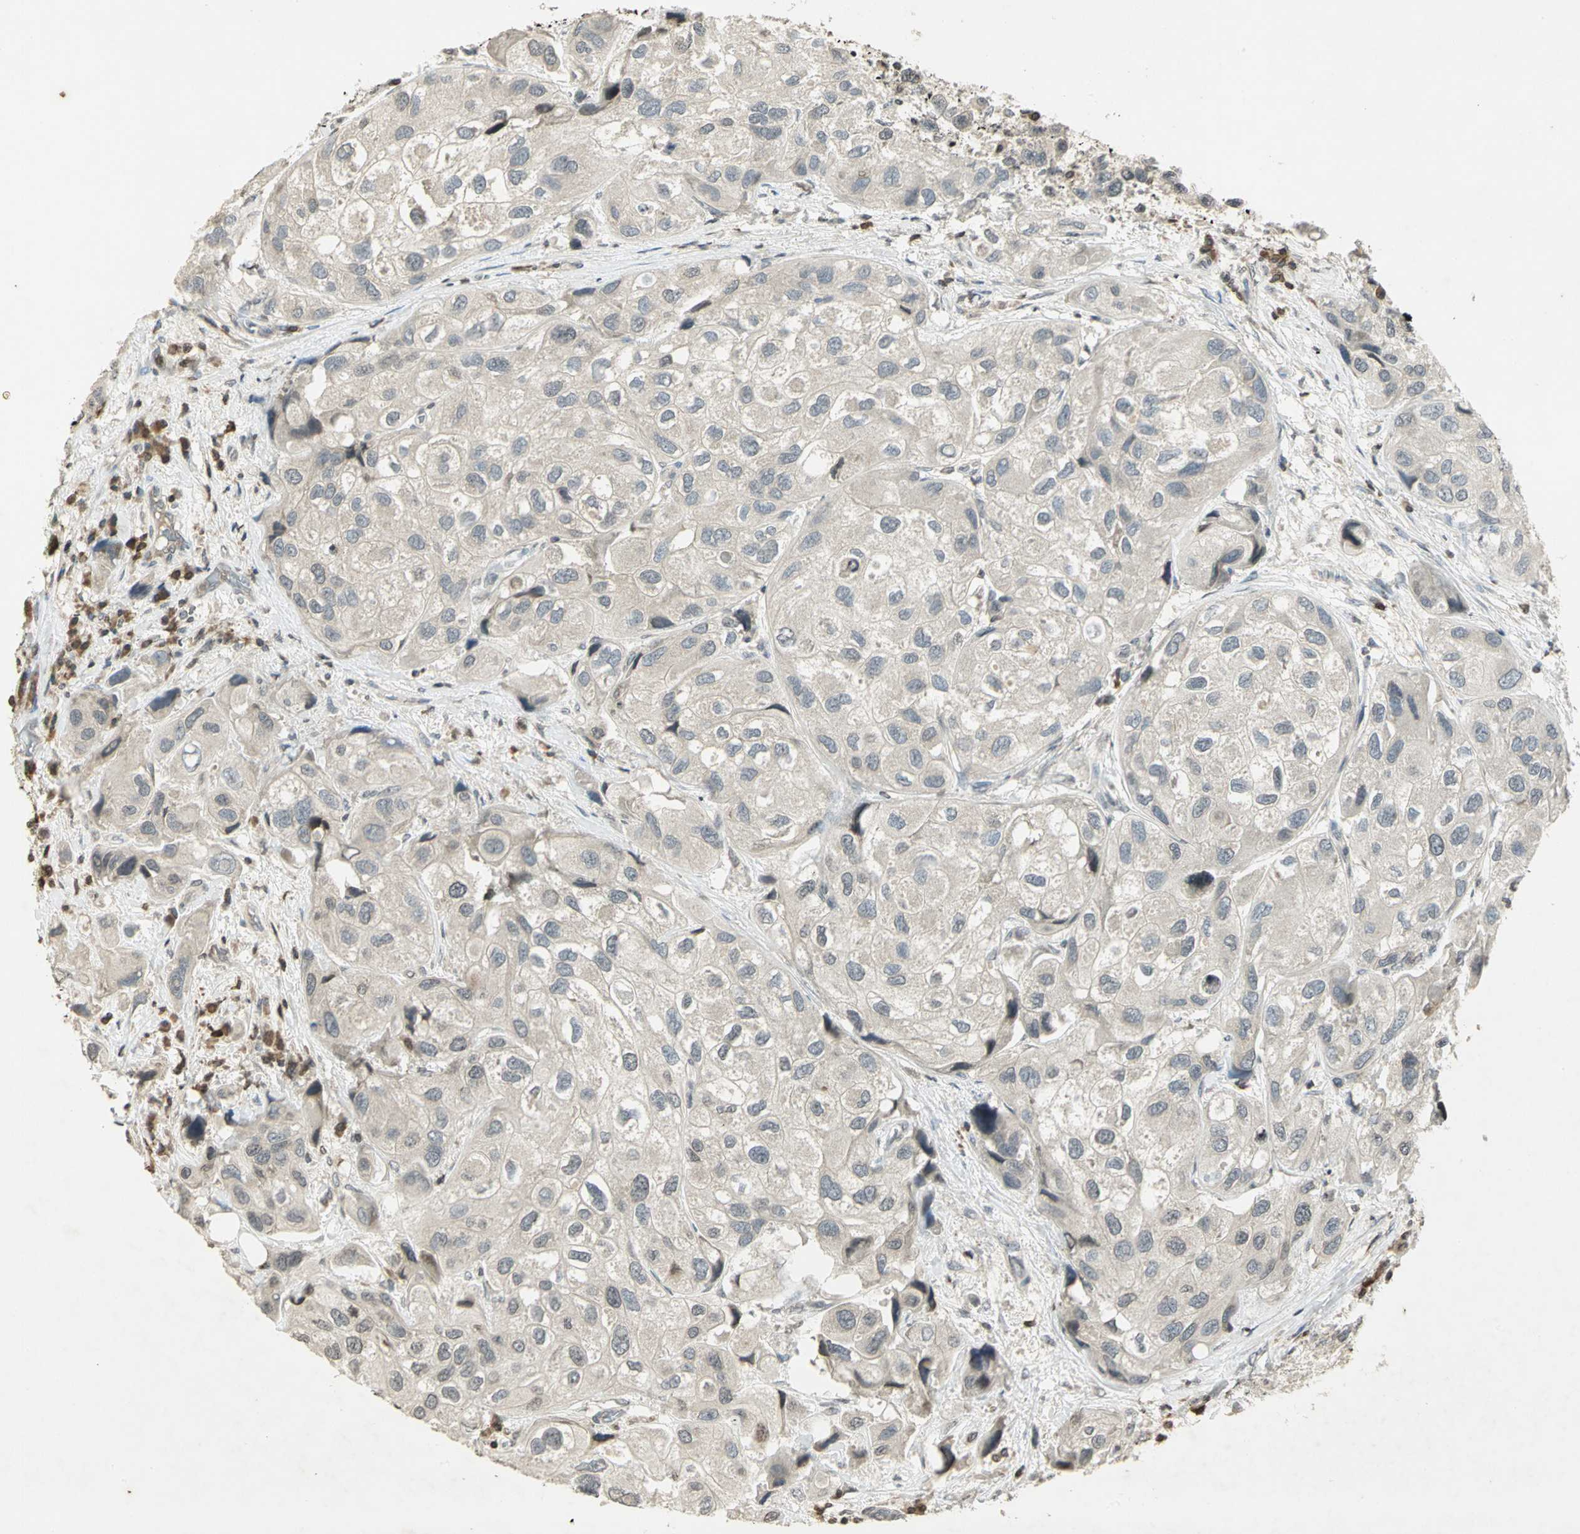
{"staining": {"intensity": "negative", "quantity": "none", "location": "none"}, "tissue": "urothelial cancer", "cell_type": "Tumor cells", "image_type": "cancer", "snomed": [{"axis": "morphology", "description": "Urothelial carcinoma, High grade"}, {"axis": "topography", "description": "Urinary bladder"}], "caption": "Image shows no significant protein expression in tumor cells of high-grade urothelial carcinoma.", "gene": "IL16", "patient": {"sex": "female", "age": 64}}